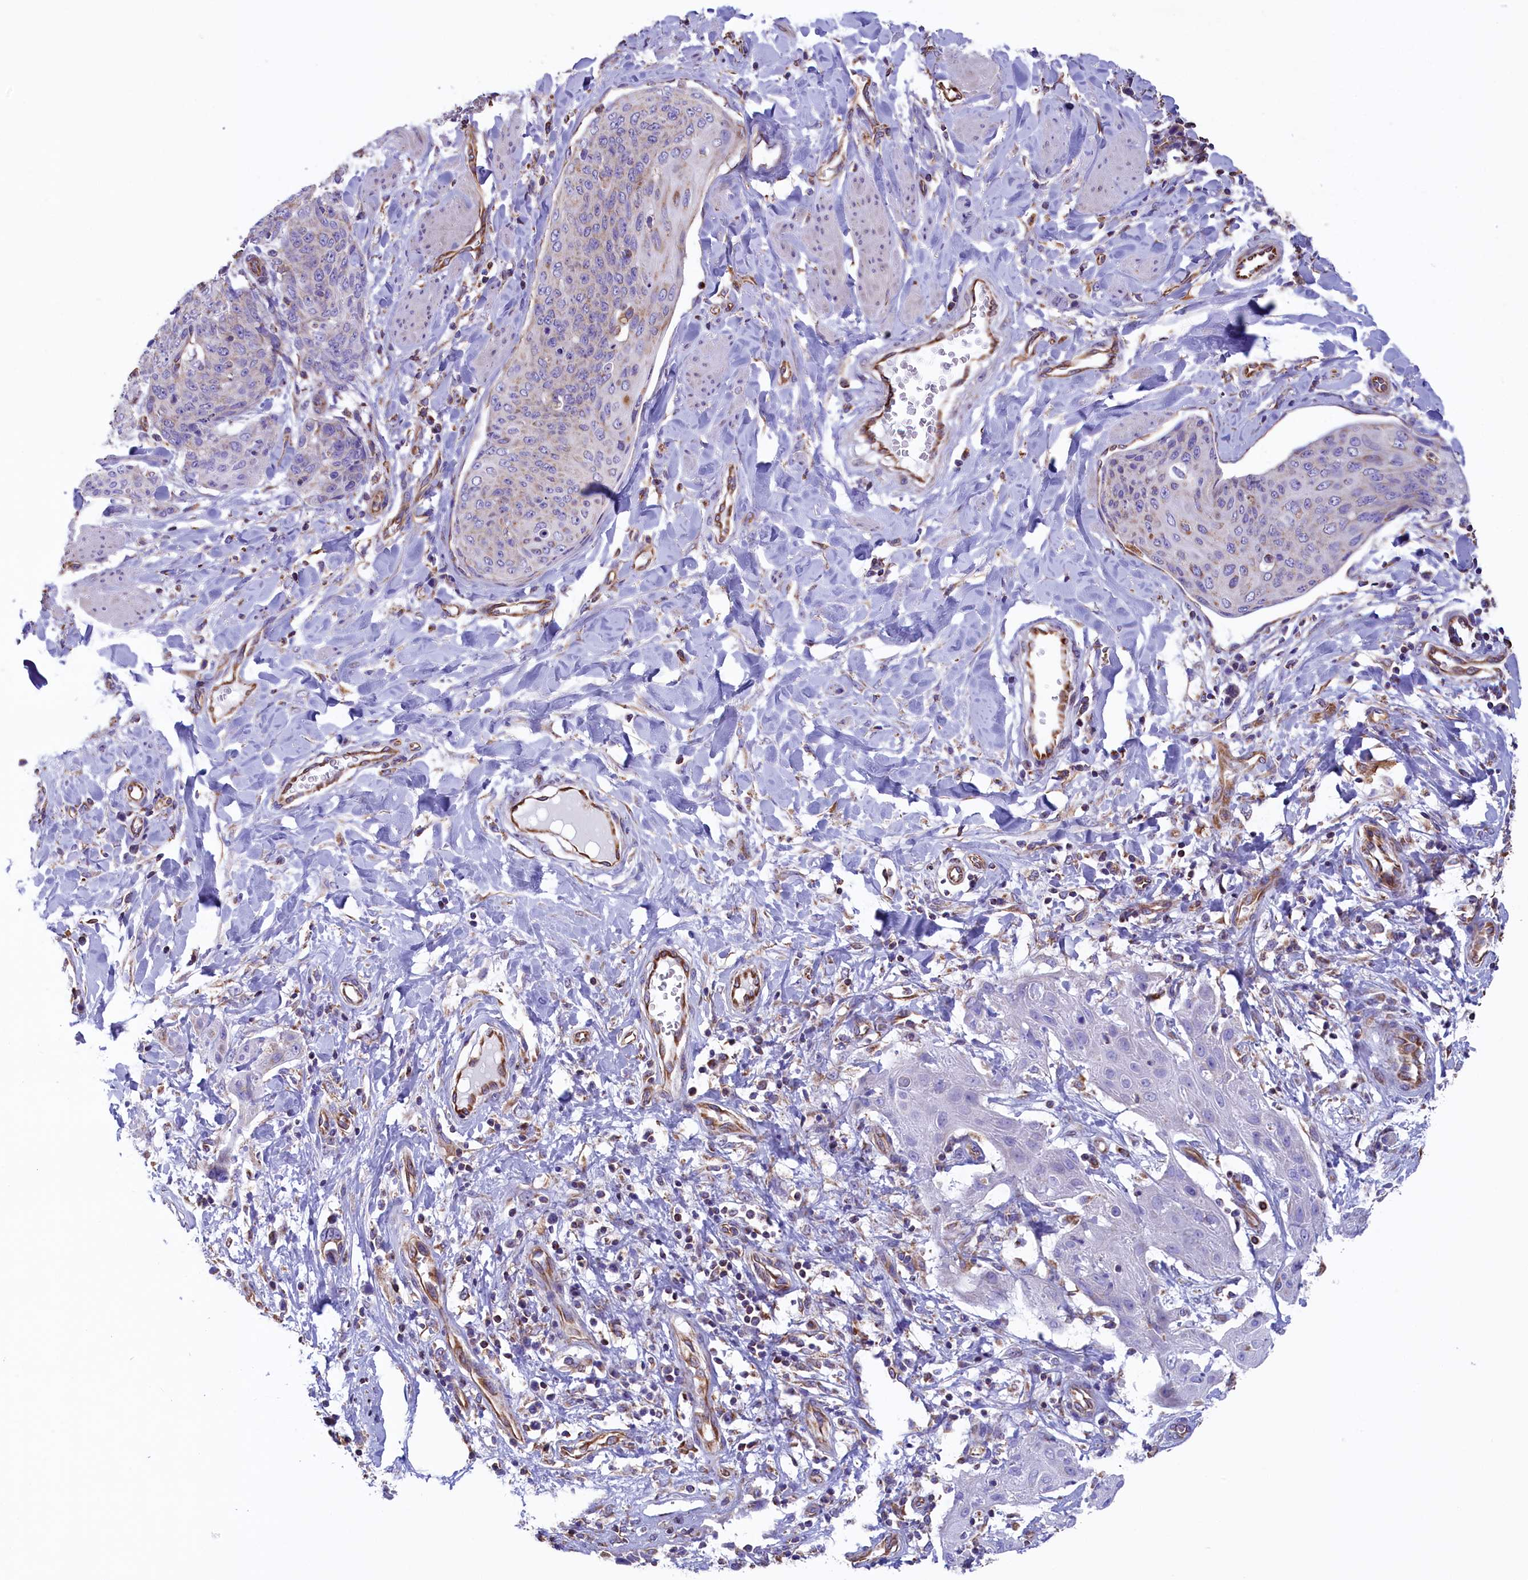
{"staining": {"intensity": "negative", "quantity": "none", "location": "none"}, "tissue": "skin cancer", "cell_type": "Tumor cells", "image_type": "cancer", "snomed": [{"axis": "morphology", "description": "Squamous cell carcinoma, NOS"}, {"axis": "topography", "description": "Skin"}, {"axis": "topography", "description": "Vulva"}], "caption": "A high-resolution photomicrograph shows immunohistochemistry staining of skin cancer, which displays no significant positivity in tumor cells.", "gene": "GATB", "patient": {"sex": "female", "age": 85}}